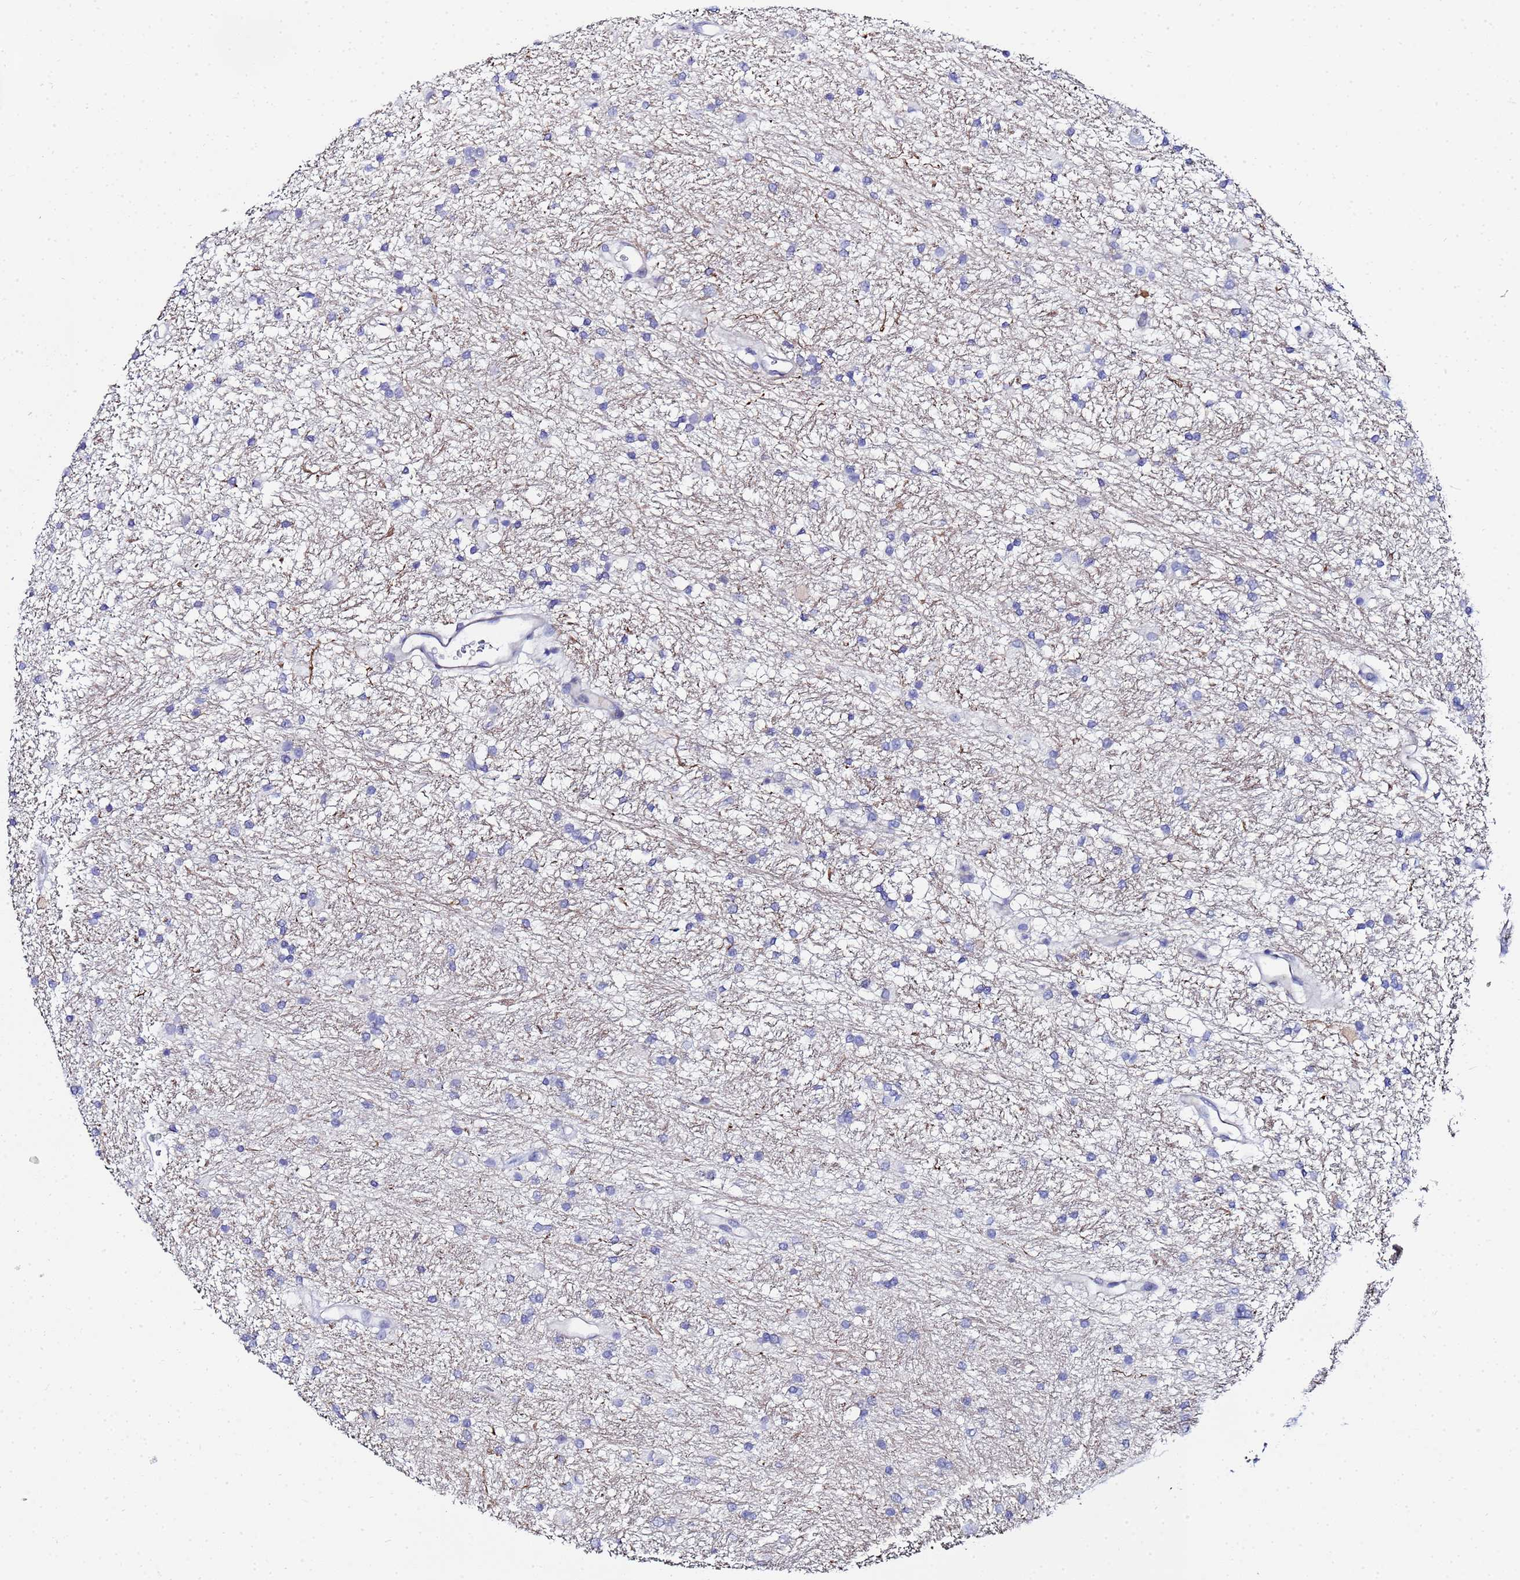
{"staining": {"intensity": "negative", "quantity": "none", "location": "none"}, "tissue": "glioma", "cell_type": "Tumor cells", "image_type": "cancer", "snomed": [{"axis": "morphology", "description": "Glioma, malignant, High grade"}, {"axis": "topography", "description": "Brain"}], "caption": "Image shows no significant protein expression in tumor cells of malignant high-grade glioma.", "gene": "ZNF26", "patient": {"sex": "male", "age": 77}}